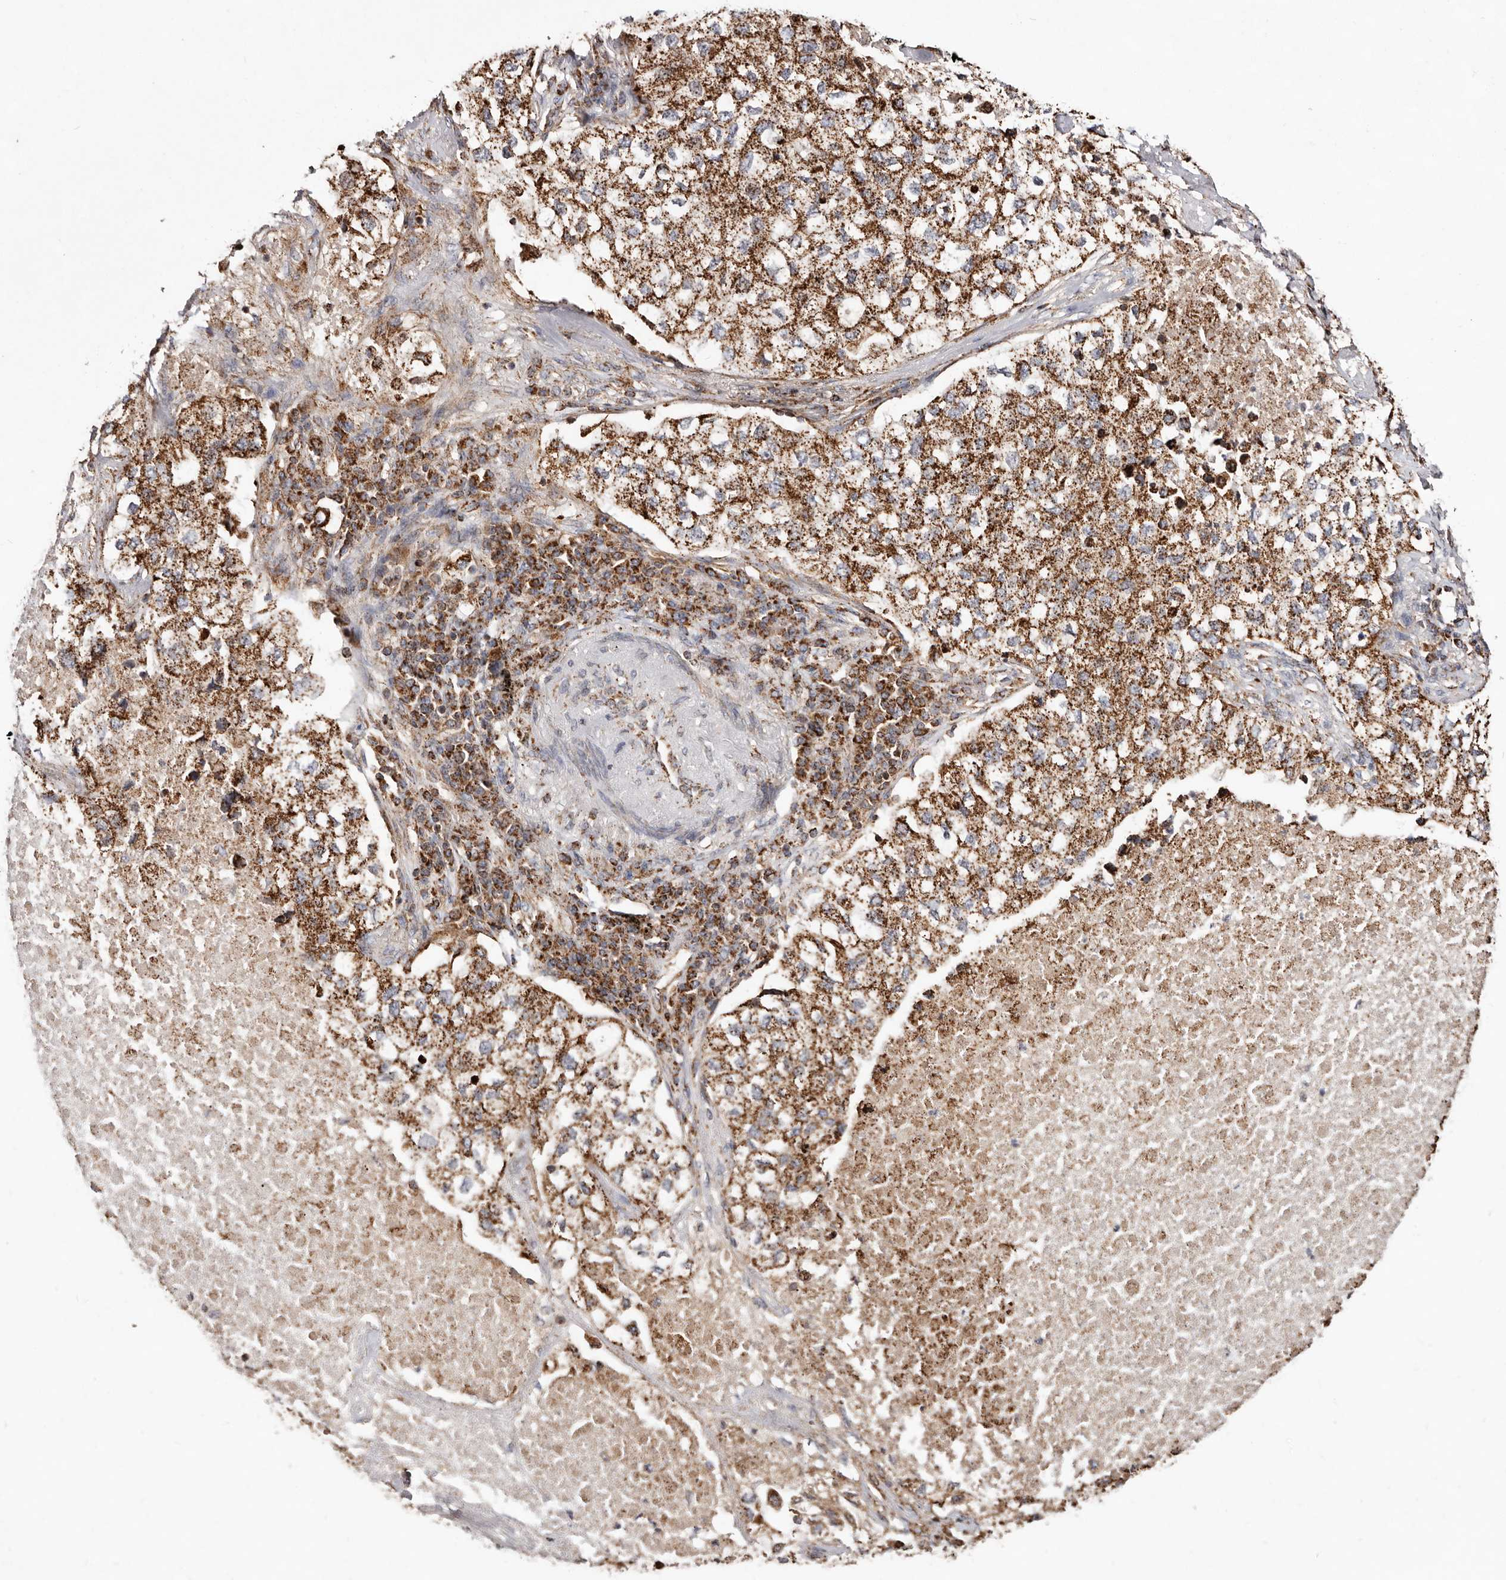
{"staining": {"intensity": "moderate", "quantity": ">75%", "location": "cytoplasmic/membranous"}, "tissue": "lung cancer", "cell_type": "Tumor cells", "image_type": "cancer", "snomed": [{"axis": "morphology", "description": "Adenocarcinoma, NOS"}, {"axis": "topography", "description": "Lung"}], "caption": "This is a micrograph of immunohistochemistry staining of lung adenocarcinoma, which shows moderate staining in the cytoplasmic/membranous of tumor cells.", "gene": "PRKACB", "patient": {"sex": "male", "age": 63}}